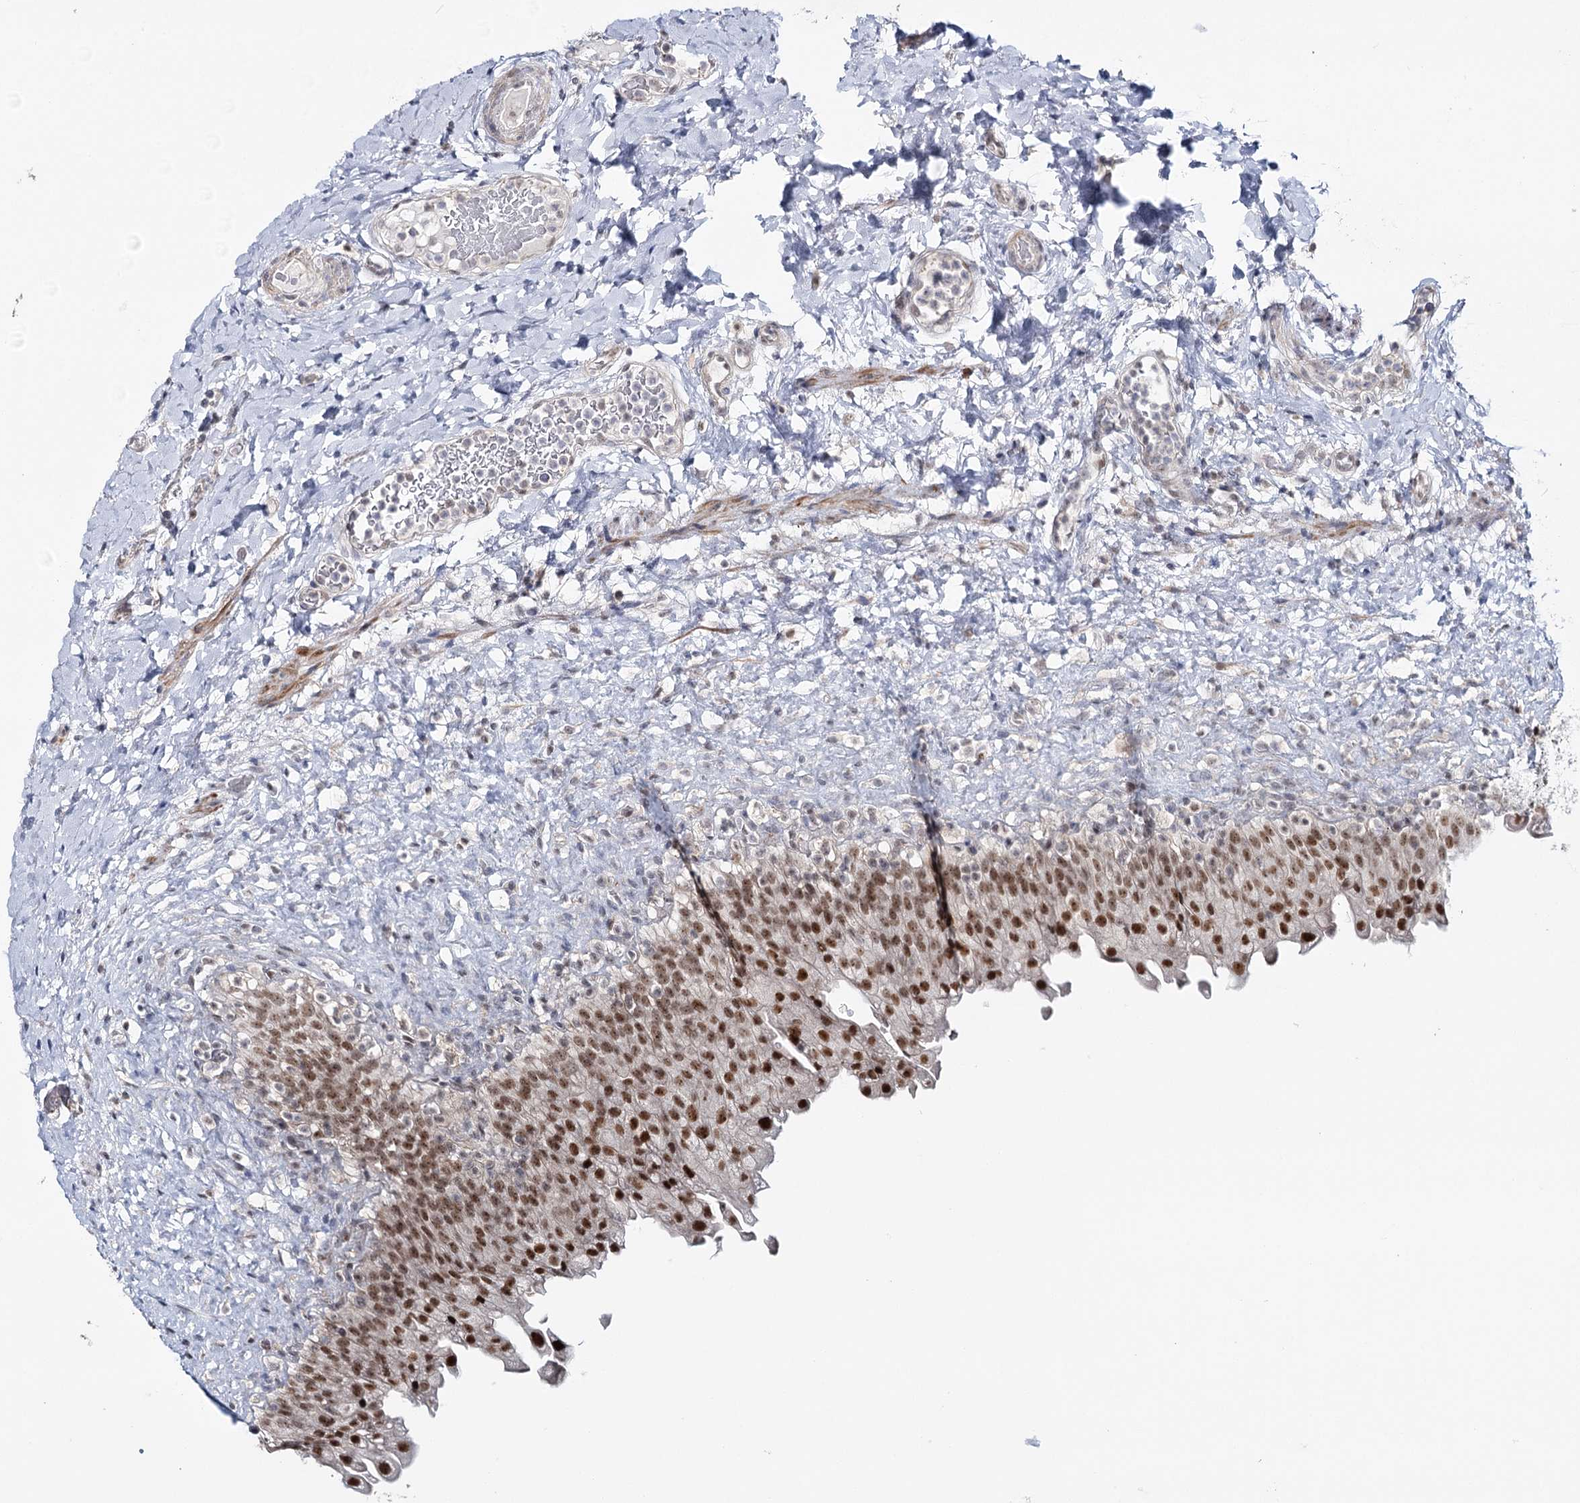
{"staining": {"intensity": "moderate", "quantity": ">75%", "location": "nuclear"}, "tissue": "urinary bladder", "cell_type": "Urothelial cells", "image_type": "normal", "snomed": [{"axis": "morphology", "description": "Normal tissue, NOS"}, {"axis": "topography", "description": "Urinary bladder"}], "caption": "This histopathology image exhibits immunohistochemistry (IHC) staining of unremarkable urinary bladder, with medium moderate nuclear expression in approximately >75% of urothelial cells.", "gene": "ZC3H8", "patient": {"sex": "female", "age": 27}}